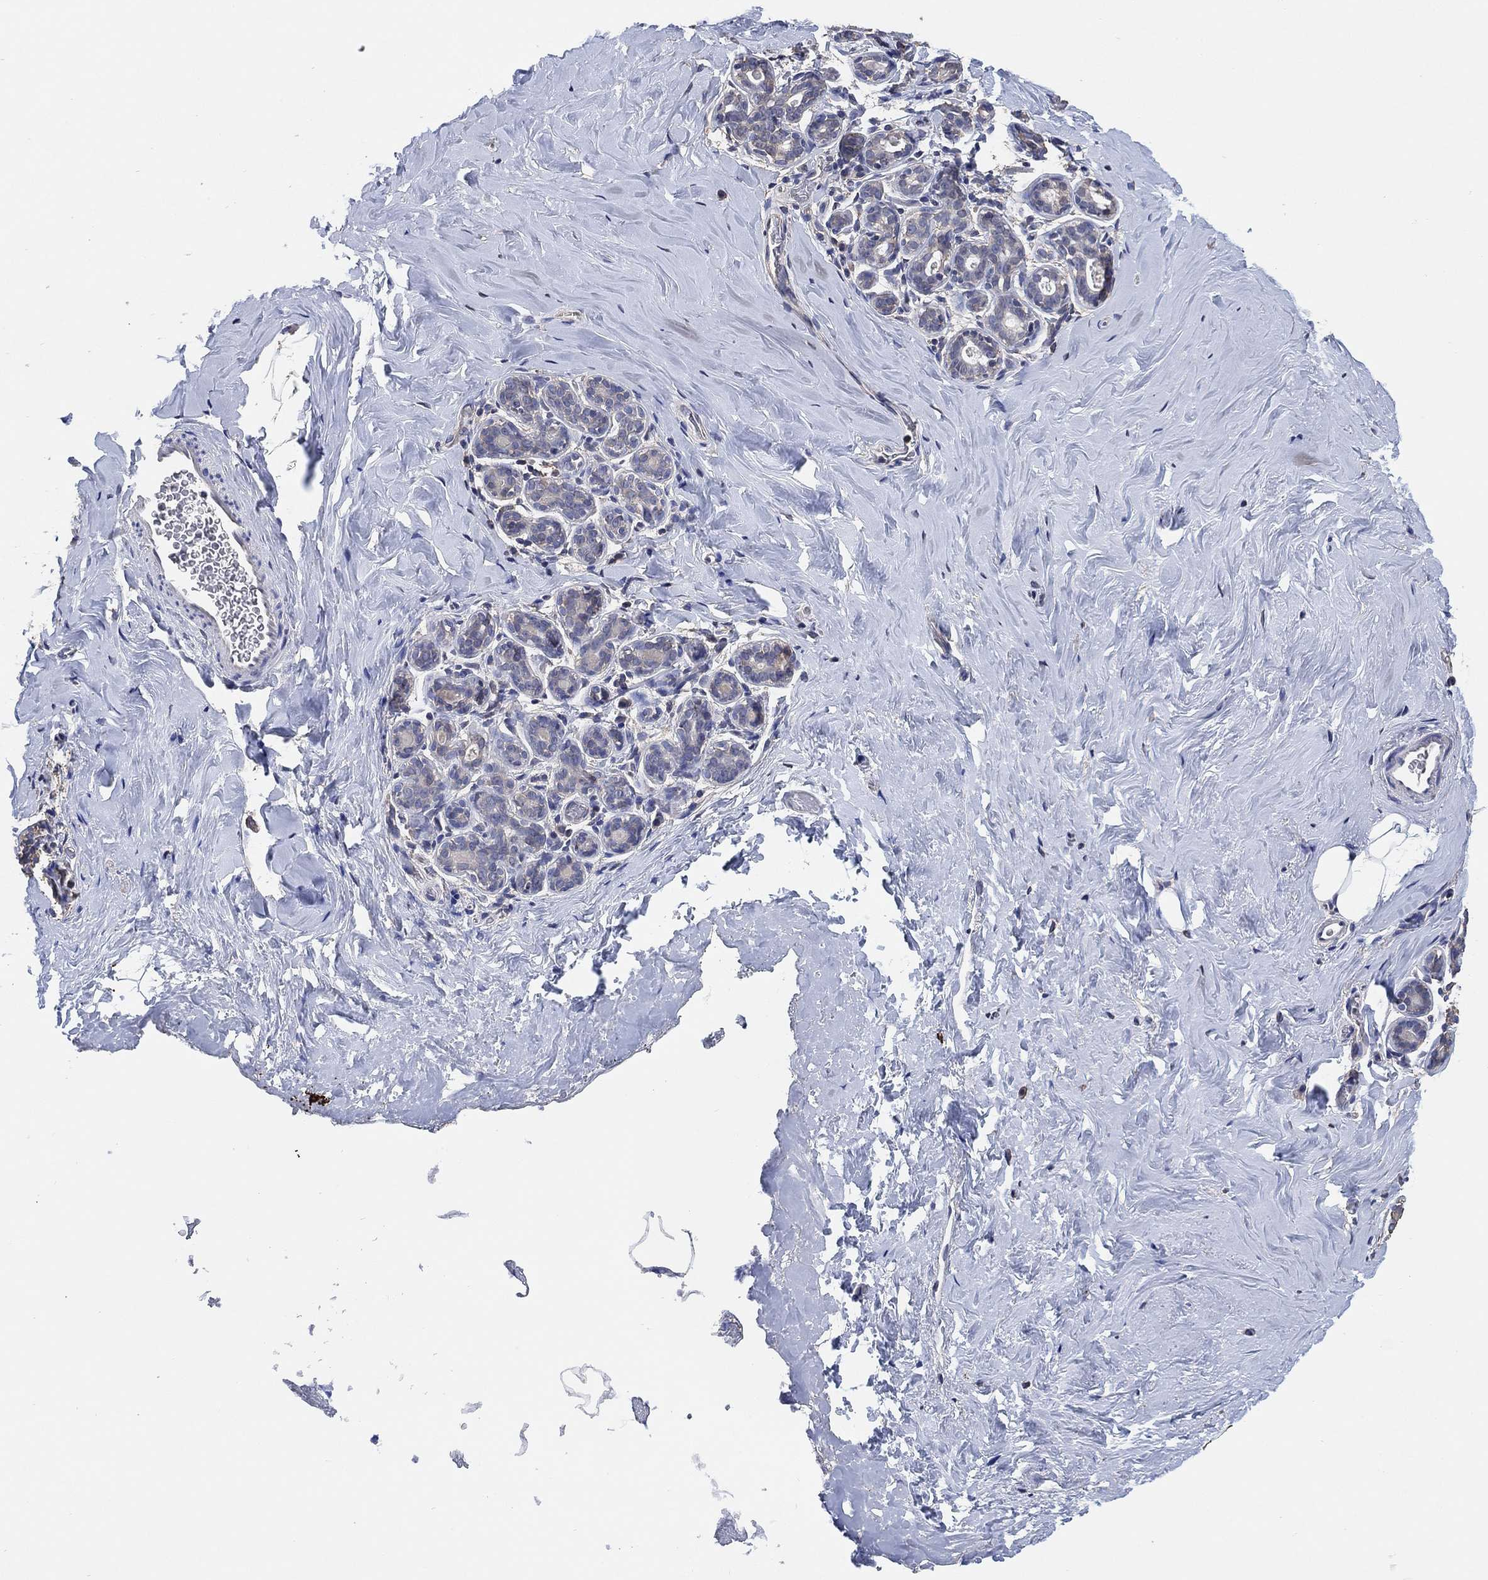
{"staining": {"intensity": "negative", "quantity": "none", "location": "none"}, "tissue": "breast", "cell_type": "Adipocytes", "image_type": "normal", "snomed": [{"axis": "morphology", "description": "Normal tissue, NOS"}, {"axis": "topography", "description": "Skin"}, {"axis": "topography", "description": "Breast"}], "caption": "Adipocytes show no significant protein positivity in unremarkable breast.", "gene": "KLK5", "patient": {"sex": "female", "age": 43}}